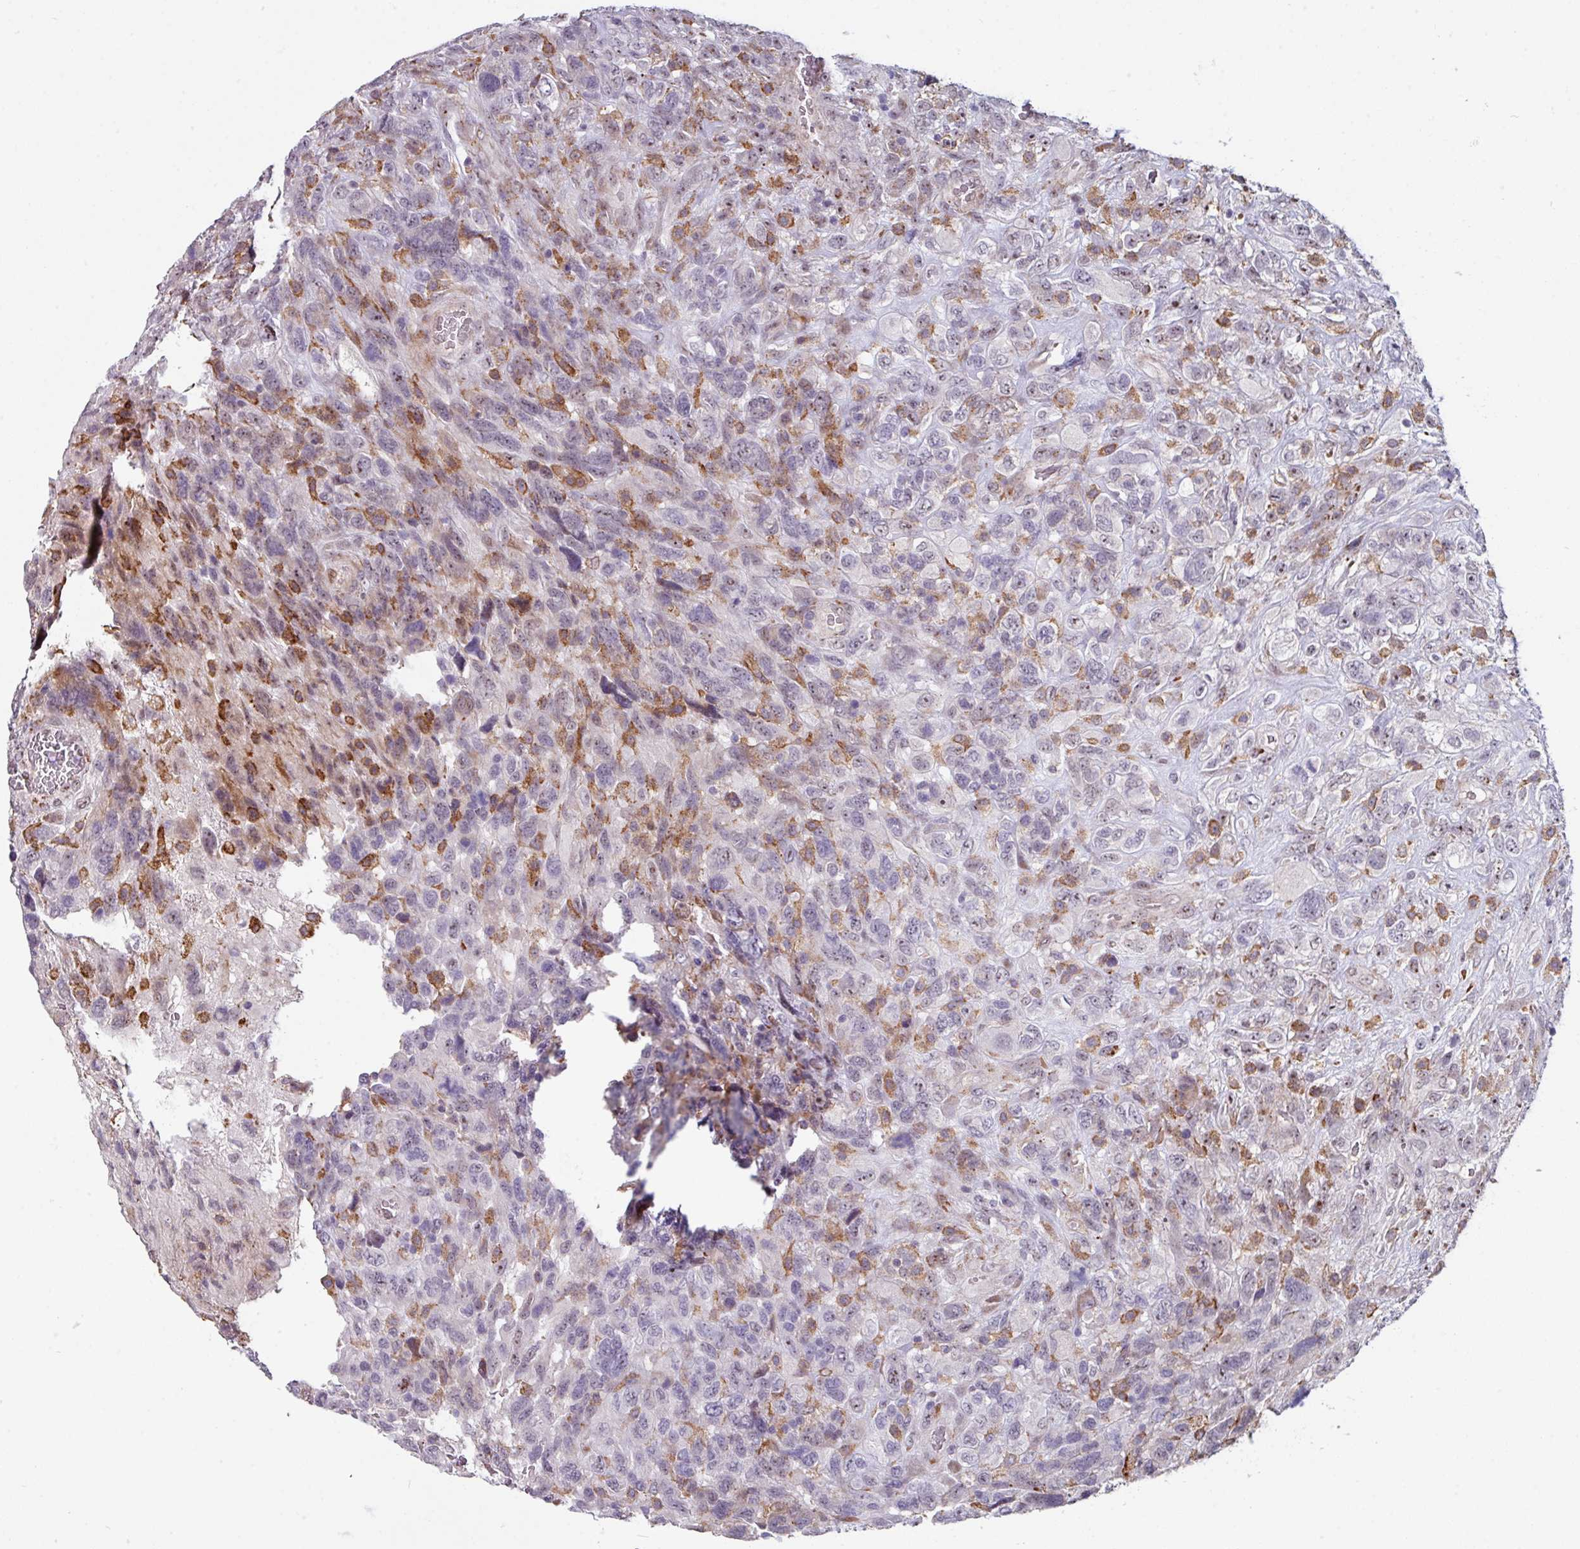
{"staining": {"intensity": "weak", "quantity": "25%-75%", "location": "cytoplasmic/membranous,nuclear"}, "tissue": "glioma", "cell_type": "Tumor cells", "image_type": "cancer", "snomed": [{"axis": "morphology", "description": "Glioma, malignant, High grade"}, {"axis": "topography", "description": "Brain"}], "caption": "Immunohistochemical staining of human high-grade glioma (malignant) shows weak cytoplasmic/membranous and nuclear protein staining in about 25%-75% of tumor cells. Nuclei are stained in blue.", "gene": "BMS1", "patient": {"sex": "male", "age": 61}}